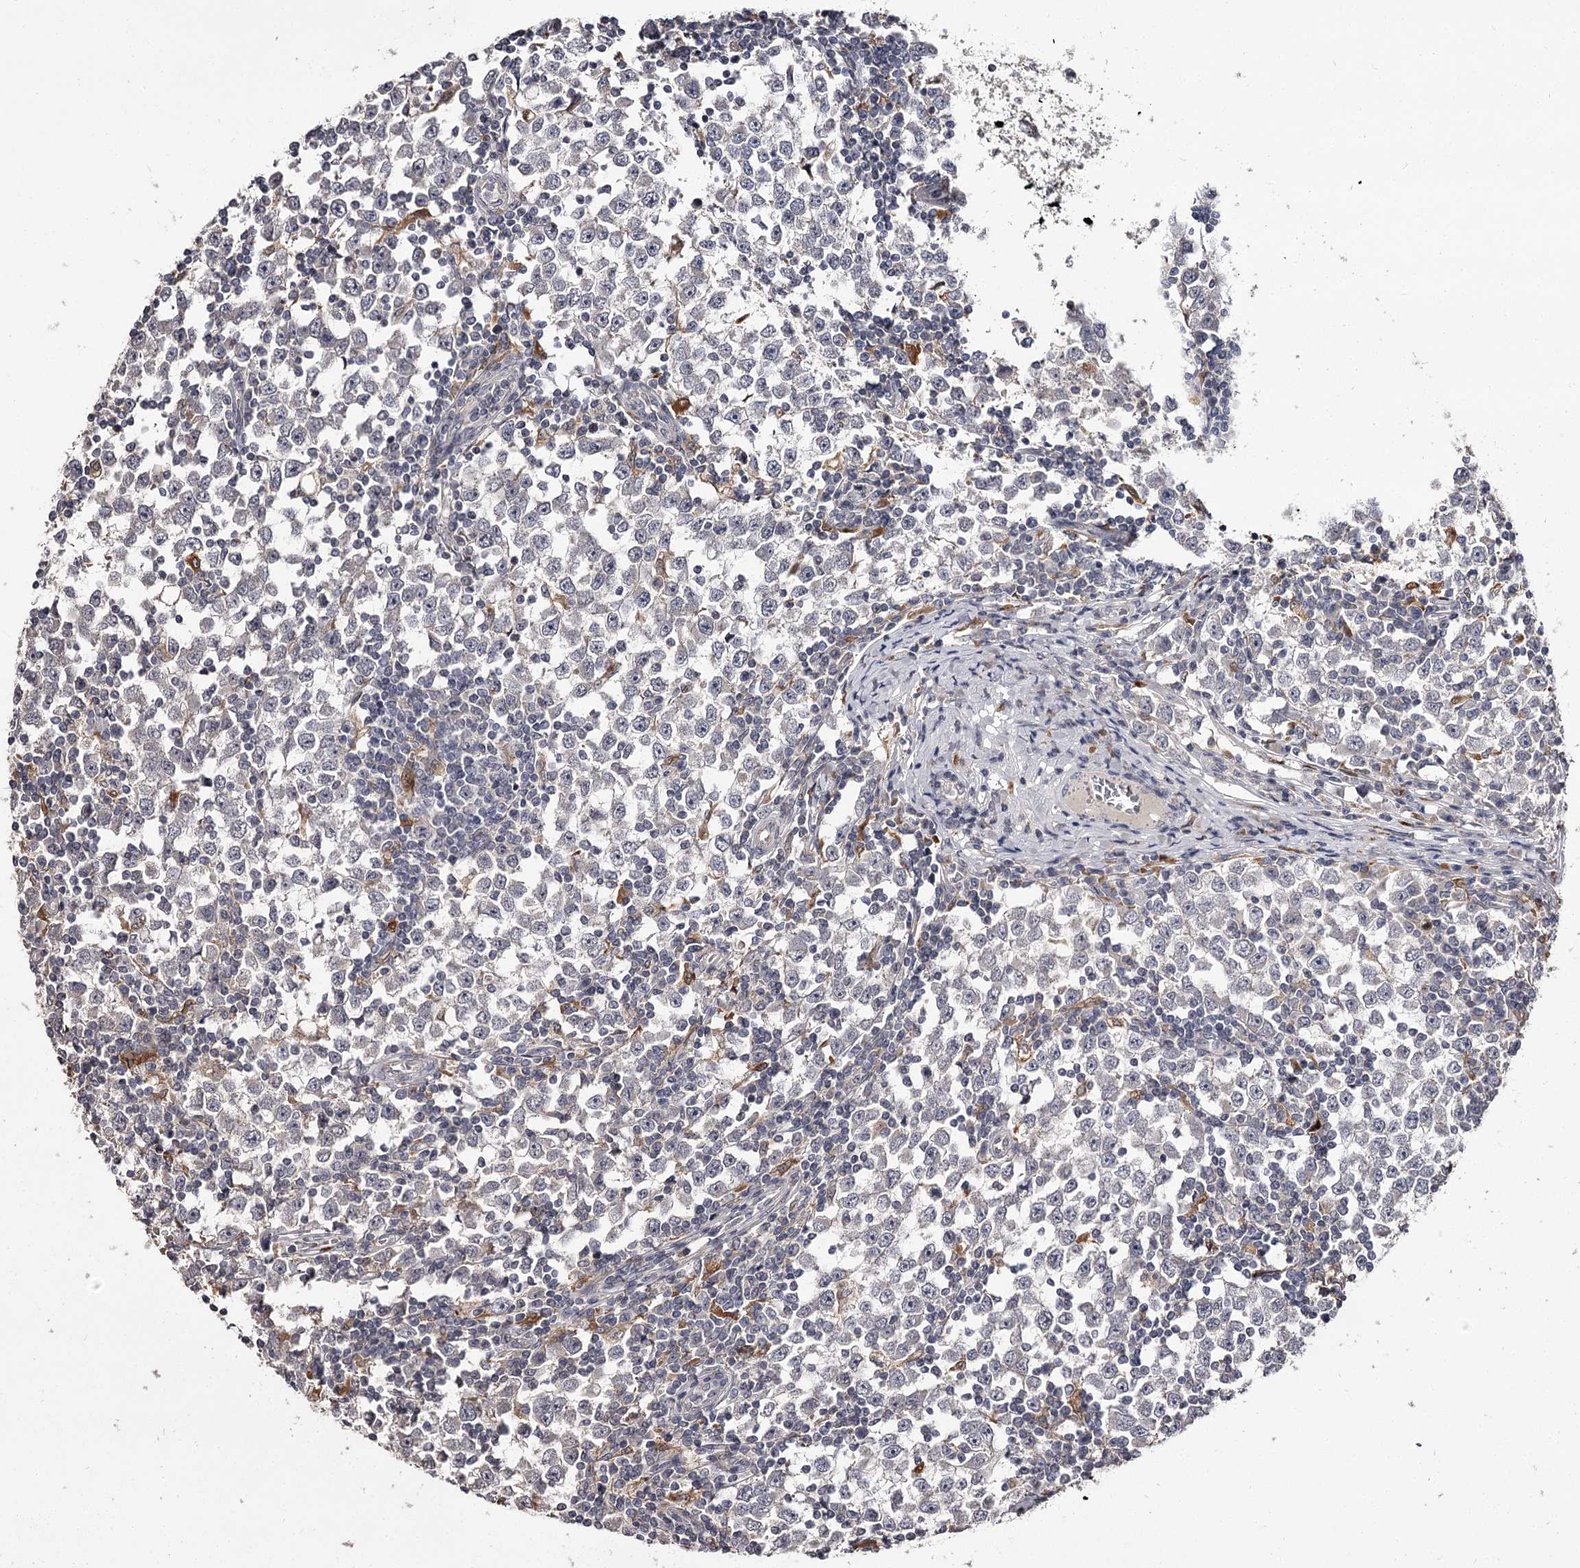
{"staining": {"intensity": "negative", "quantity": "none", "location": "none"}, "tissue": "testis cancer", "cell_type": "Tumor cells", "image_type": "cancer", "snomed": [{"axis": "morphology", "description": "Seminoma, NOS"}, {"axis": "topography", "description": "Testis"}], "caption": "Testis cancer was stained to show a protein in brown. There is no significant expression in tumor cells.", "gene": "SLC32A1", "patient": {"sex": "male", "age": 65}}